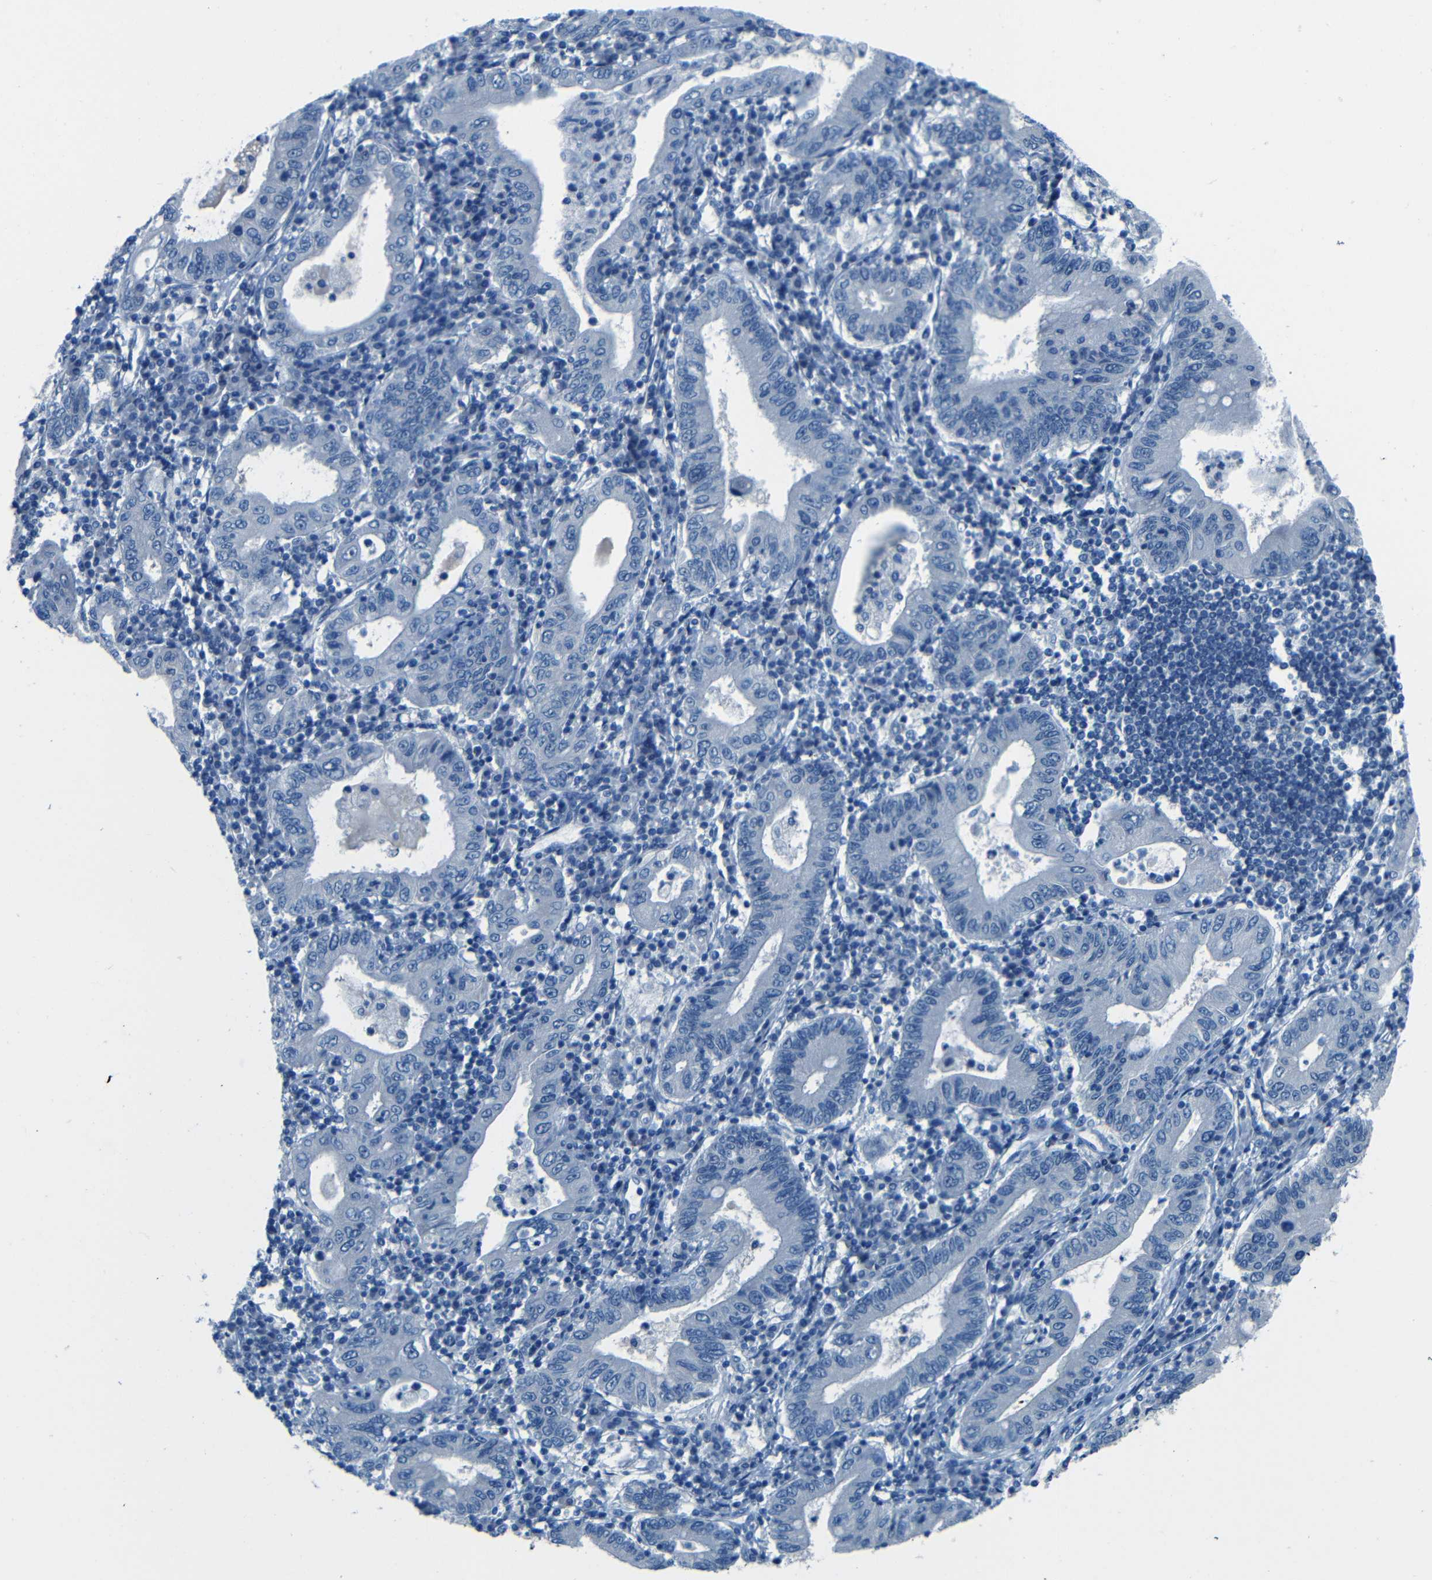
{"staining": {"intensity": "negative", "quantity": "none", "location": "none"}, "tissue": "stomach cancer", "cell_type": "Tumor cells", "image_type": "cancer", "snomed": [{"axis": "morphology", "description": "Normal tissue, NOS"}, {"axis": "morphology", "description": "Adenocarcinoma, NOS"}, {"axis": "topography", "description": "Esophagus"}, {"axis": "topography", "description": "Stomach, upper"}, {"axis": "topography", "description": "Peripheral nerve tissue"}], "caption": "This is a image of immunohistochemistry staining of stomach cancer, which shows no expression in tumor cells.", "gene": "MAP2", "patient": {"sex": "male", "age": 62}}